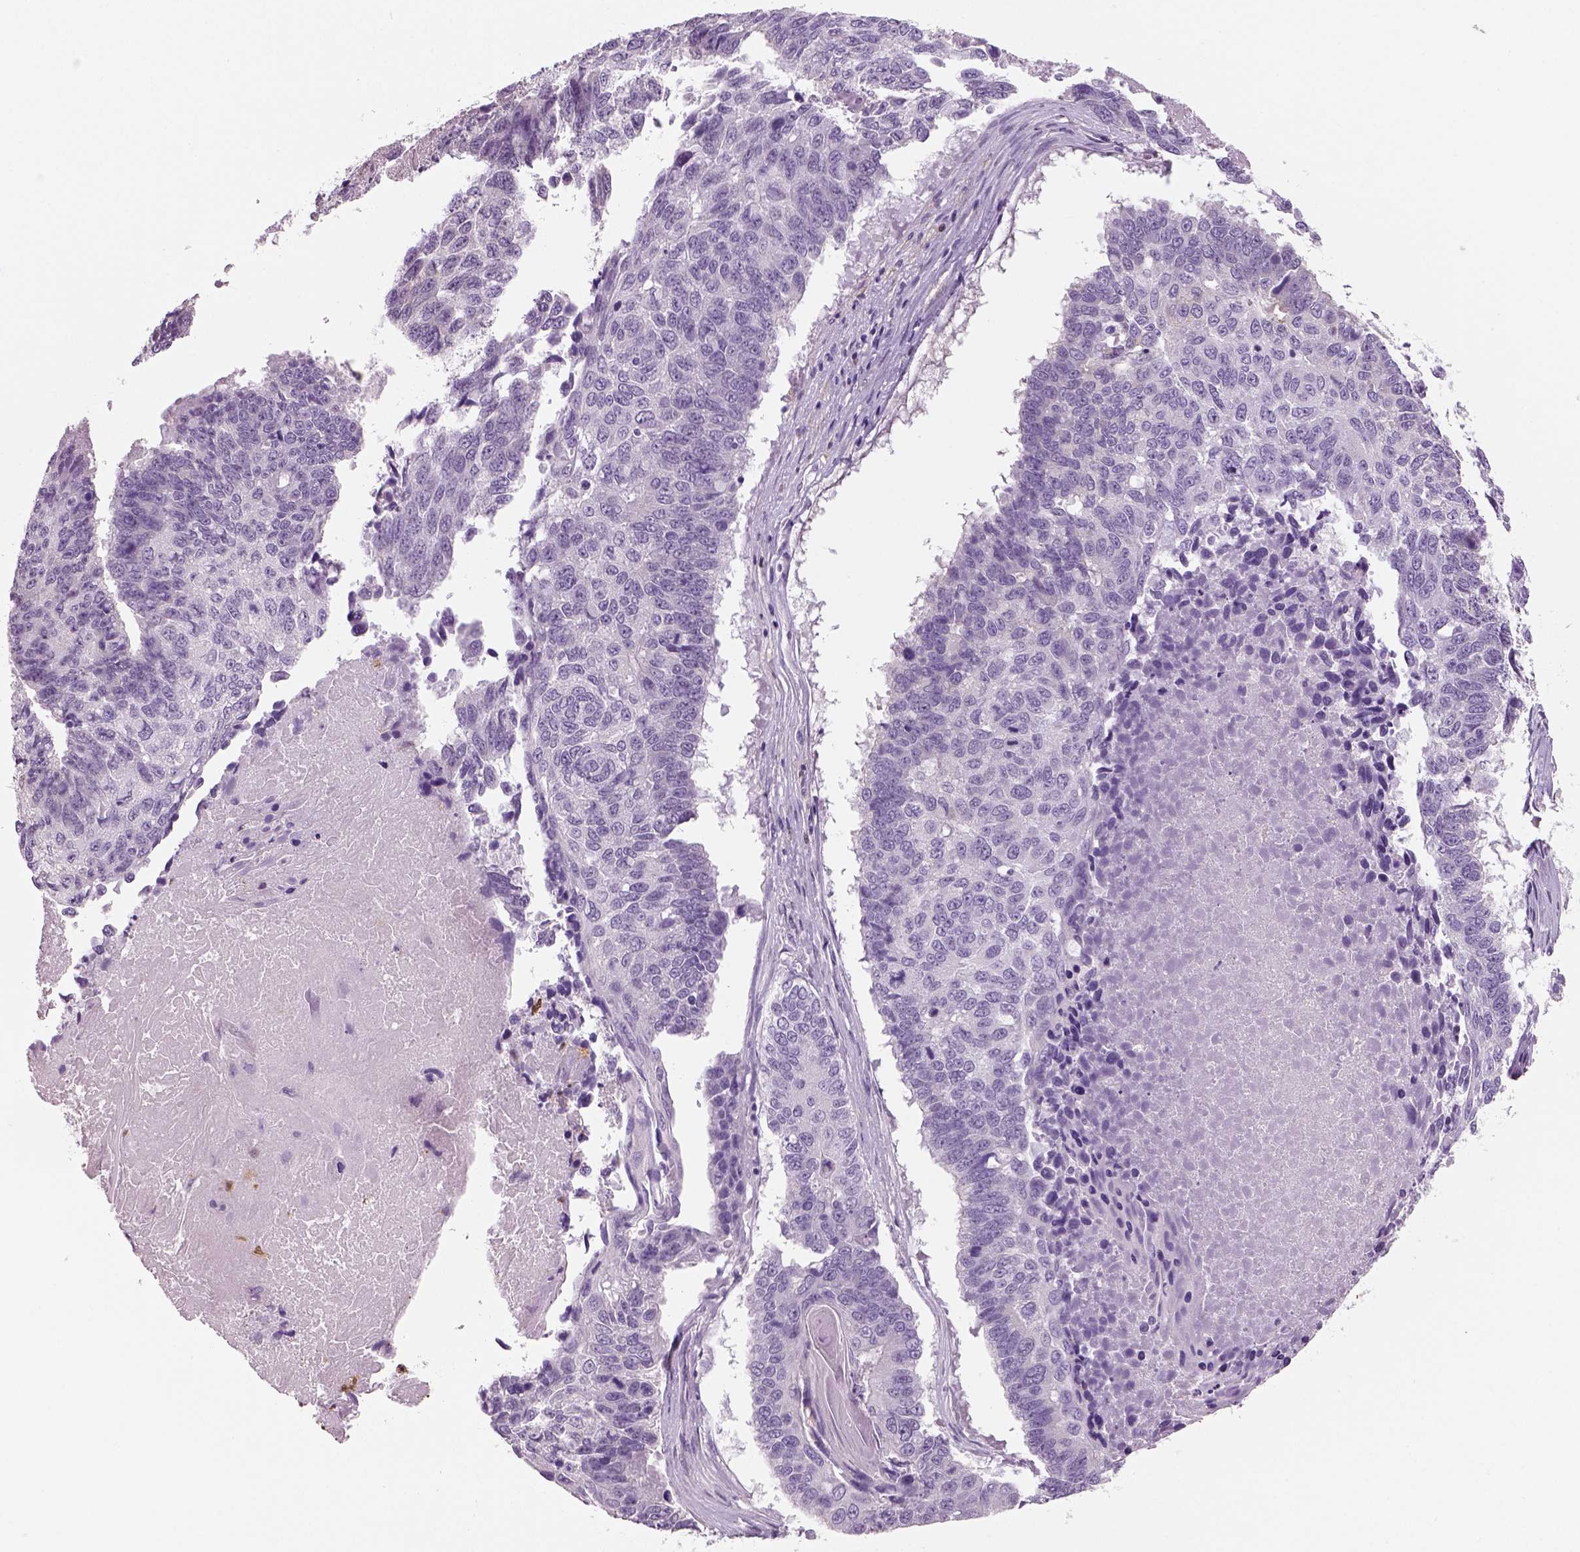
{"staining": {"intensity": "negative", "quantity": "none", "location": "none"}, "tissue": "lung cancer", "cell_type": "Tumor cells", "image_type": "cancer", "snomed": [{"axis": "morphology", "description": "Squamous cell carcinoma, NOS"}, {"axis": "topography", "description": "Lung"}], "caption": "The image demonstrates no significant expression in tumor cells of lung squamous cell carcinoma.", "gene": "NECAB2", "patient": {"sex": "male", "age": 73}}